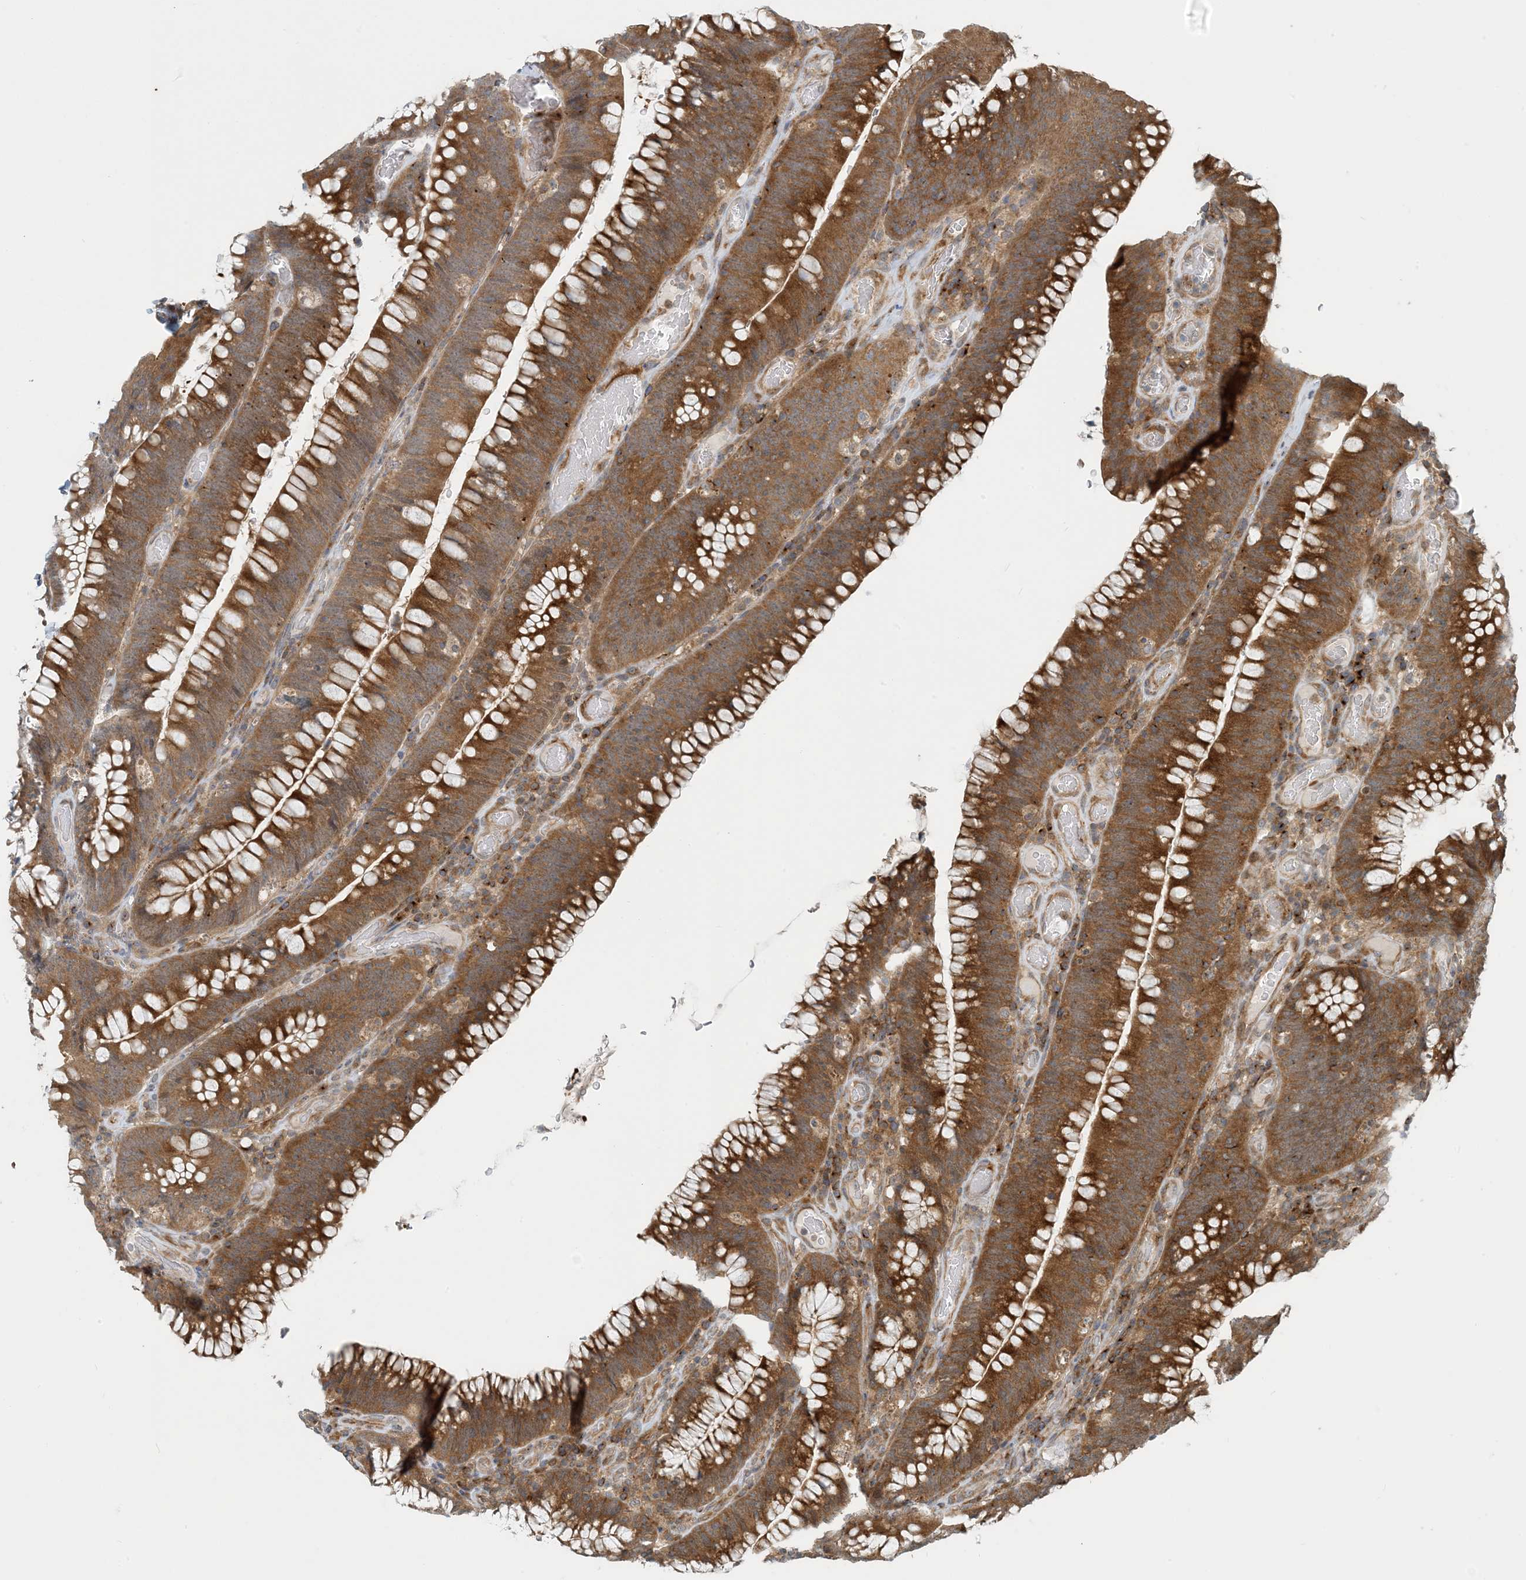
{"staining": {"intensity": "strong", "quantity": ">75%", "location": "cytoplasmic/membranous"}, "tissue": "colorectal cancer", "cell_type": "Tumor cells", "image_type": "cancer", "snomed": [{"axis": "morphology", "description": "Normal tissue, NOS"}, {"axis": "topography", "description": "Colon"}], "caption": "Human colorectal cancer stained for a protein (brown) exhibits strong cytoplasmic/membranous positive expression in approximately >75% of tumor cells.", "gene": "ZBTB3", "patient": {"sex": "female", "age": 82}}